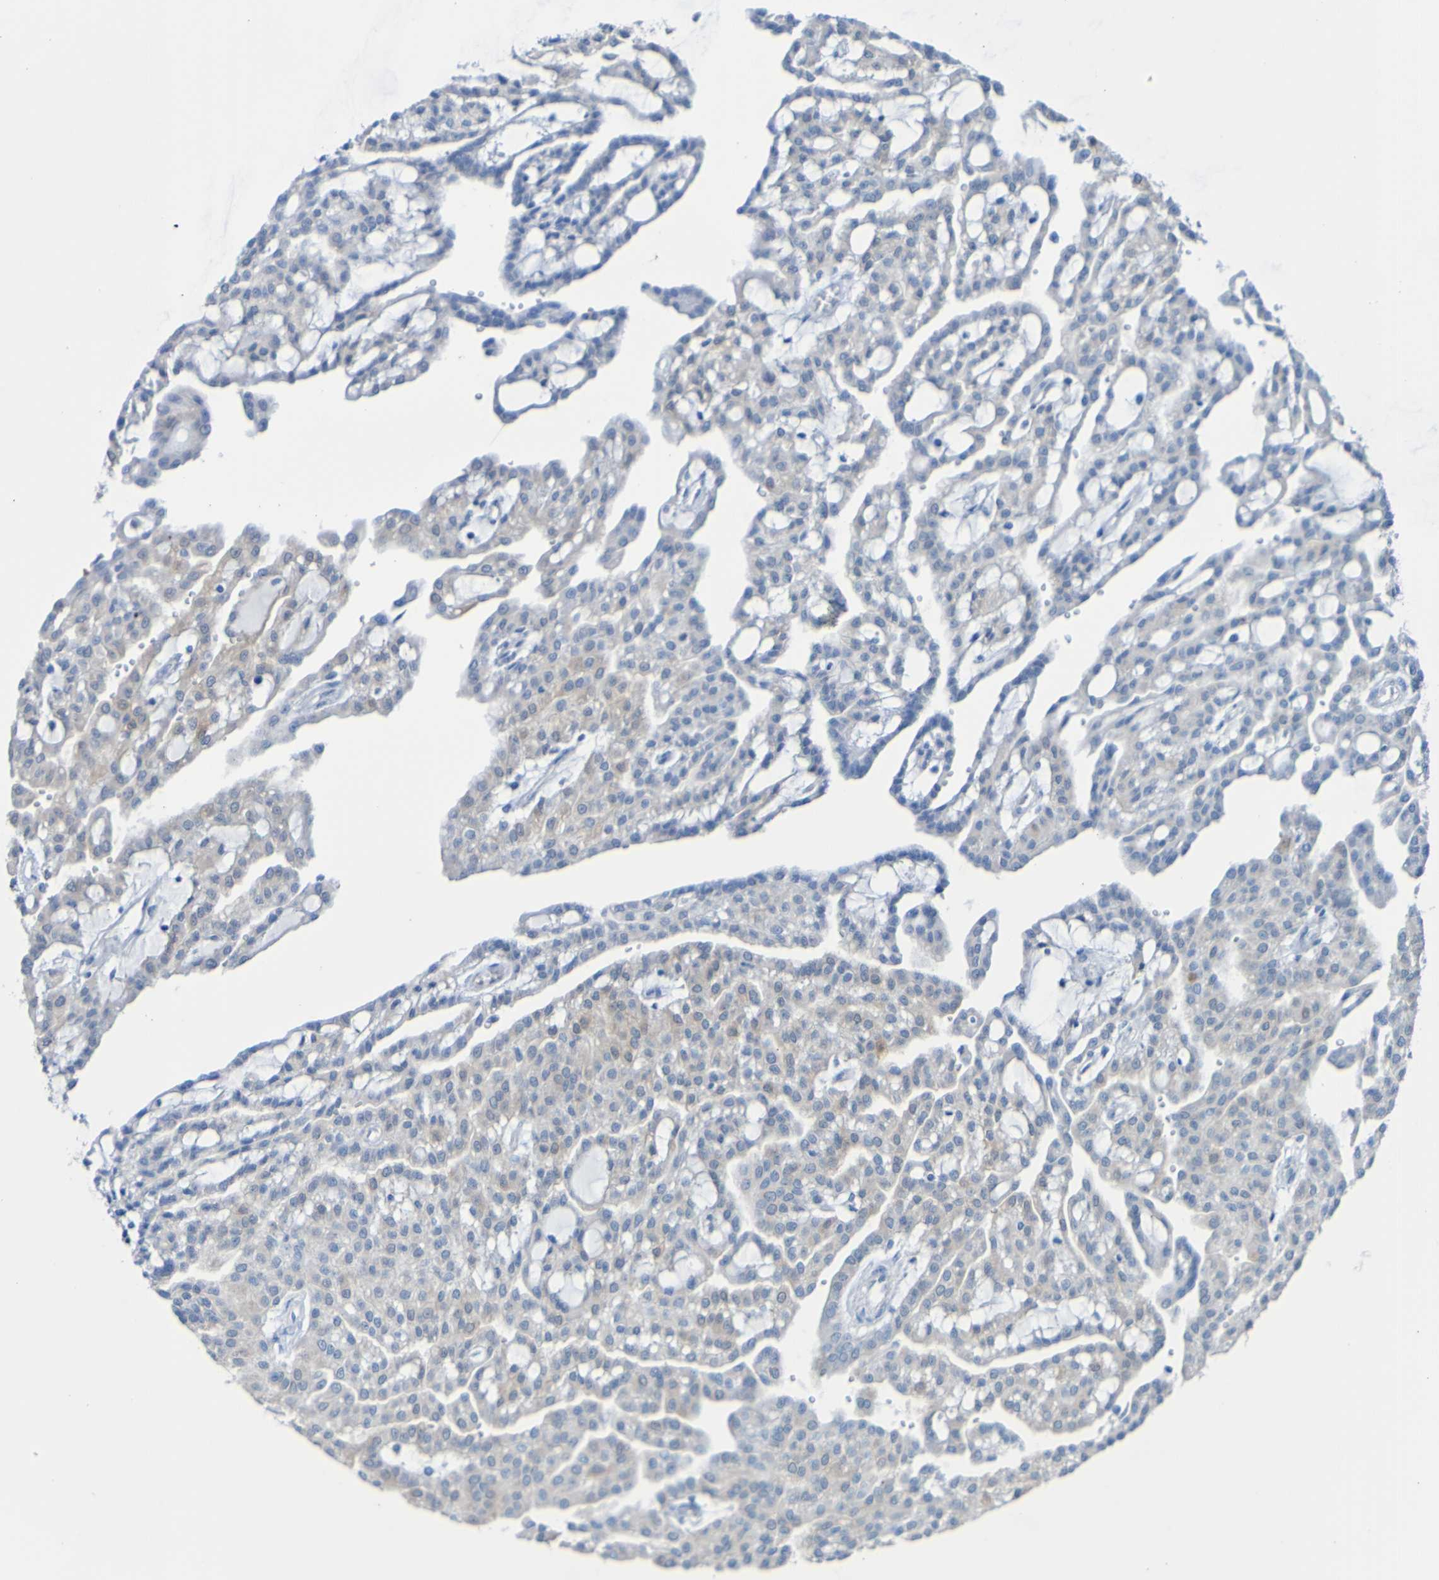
{"staining": {"intensity": "weak", "quantity": "25%-75%", "location": "cytoplasmic/membranous"}, "tissue": "renal cancer", "cell_type": "Tumor cells", "image_type": "cancer", "snomed": [{"axis": "morphology", "description": "Adenocarcinoma, NOS"}, {"axis": "topography", "description": "Kidney"}], "caption": "DAB (3,3'-diaminobenzidine) immunohistochemical staining of renal adenocarcinoma reveals weak cytoplasmic/membranous protein expression in approximately 25%-75% of tumor cells. The staining was performed using DAB to visualize the protein expression in brown, while the nuclei were stained in blue with hematoxylin (Magnification: 20x).", "gene": "ACMSD", "patient": {"sex": "male", "age": 63}}